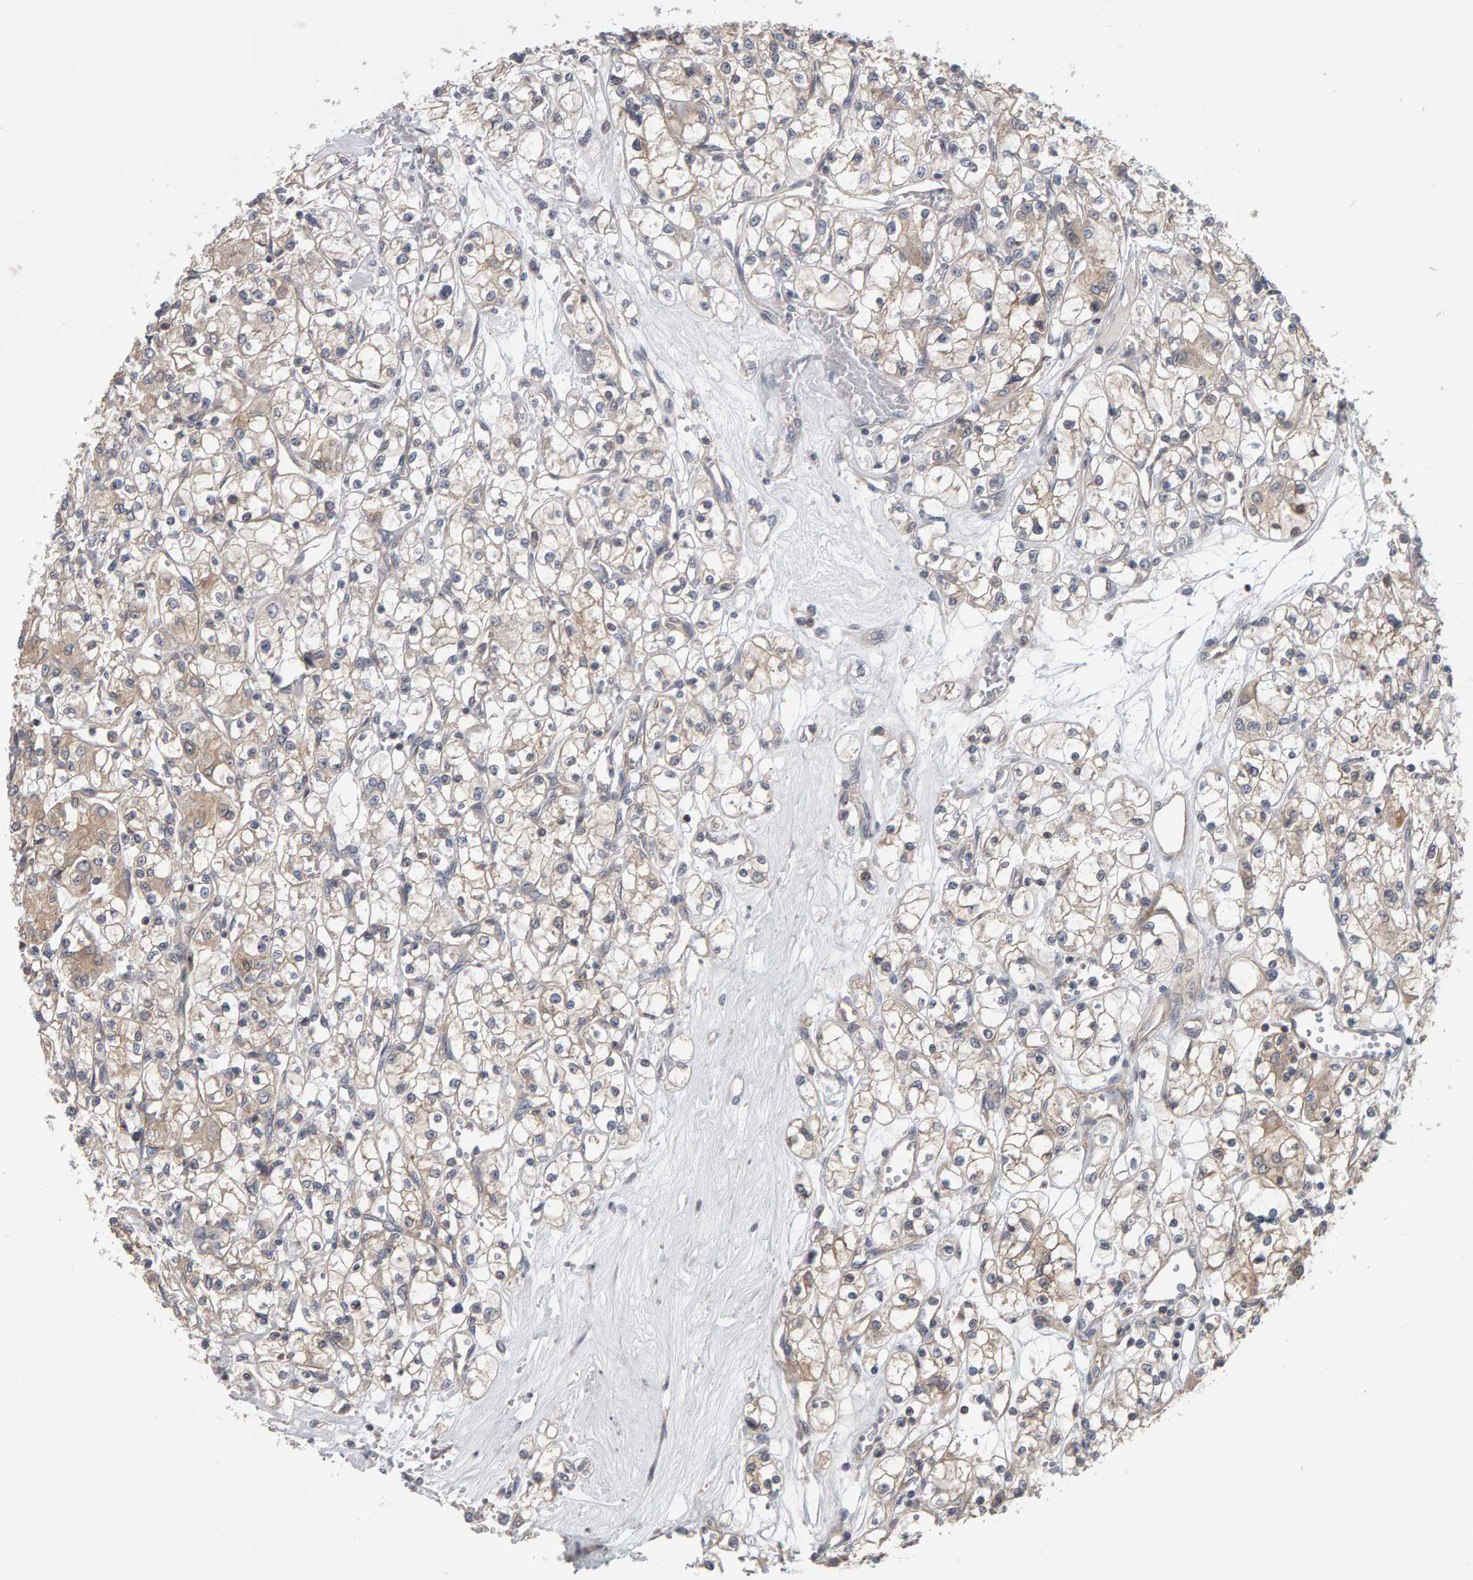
{"staining": {"intensity": "weak", "quantity": ">75%", "location": "cytoplasmic/membranous"}, "tissue": "renal cancer", "cell_type": "Tumor cells", "image_type": "cancer", "snomed": [{"axis": "morphology", "description": "Adenocarcinoma, NOS"}, {"axis": "topography", "description": "Kidney"}], "caption": "IHC micrograph of neoplastic tissue: adenocarcinoma (renal) stained using immunohistochemistry (IHC) shows low levels of weak protein expression localized specifically in the cytoplasmic/membranous of tumor cells, appearing as a cytoplasmic/membranous brown color.", "gene": "C9orf72", "patient": {"sex": "female", "age": 59}}